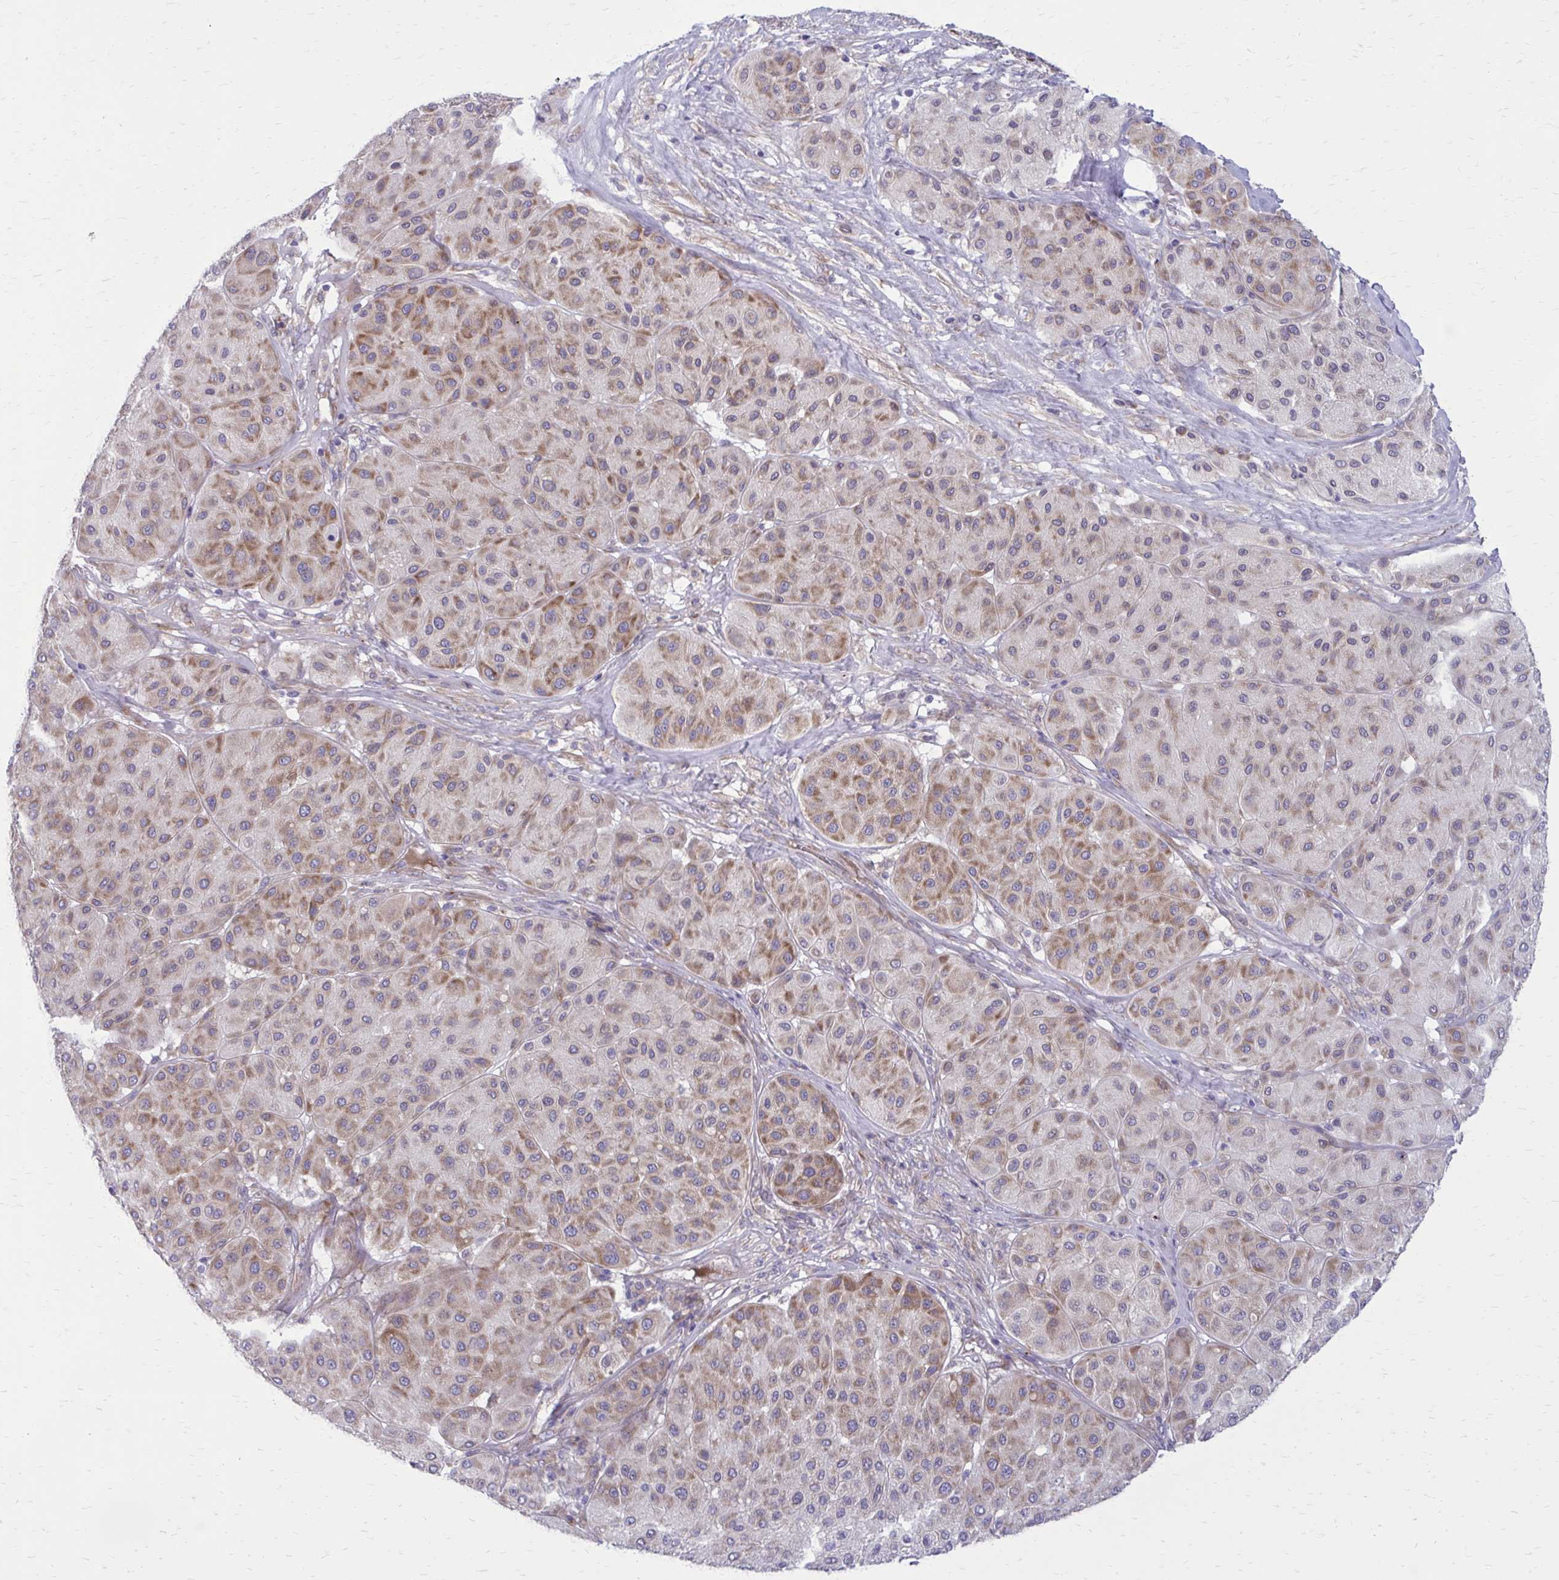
{"staining": {"intensity": "moderate", "quantity": ">75%", "location": "cytoplasmic/membranous"}, "tissue": "melanoma", "cell_type": "Tumor cells", "image_type": "cancer", "snomed": [{"axis": "morphology", "description": "Malignant melanoma, Metastatic site"}, {"axis": "topography", "description": "Smooth muscle"}], "caption": "This is a histology image of IHC staining of melanoma, which shows moderate expression in the cytoplasmic/membranous of tumor cells.", "gene": "GIGYF2", "patient": {"sex": "male", "age": 41}}